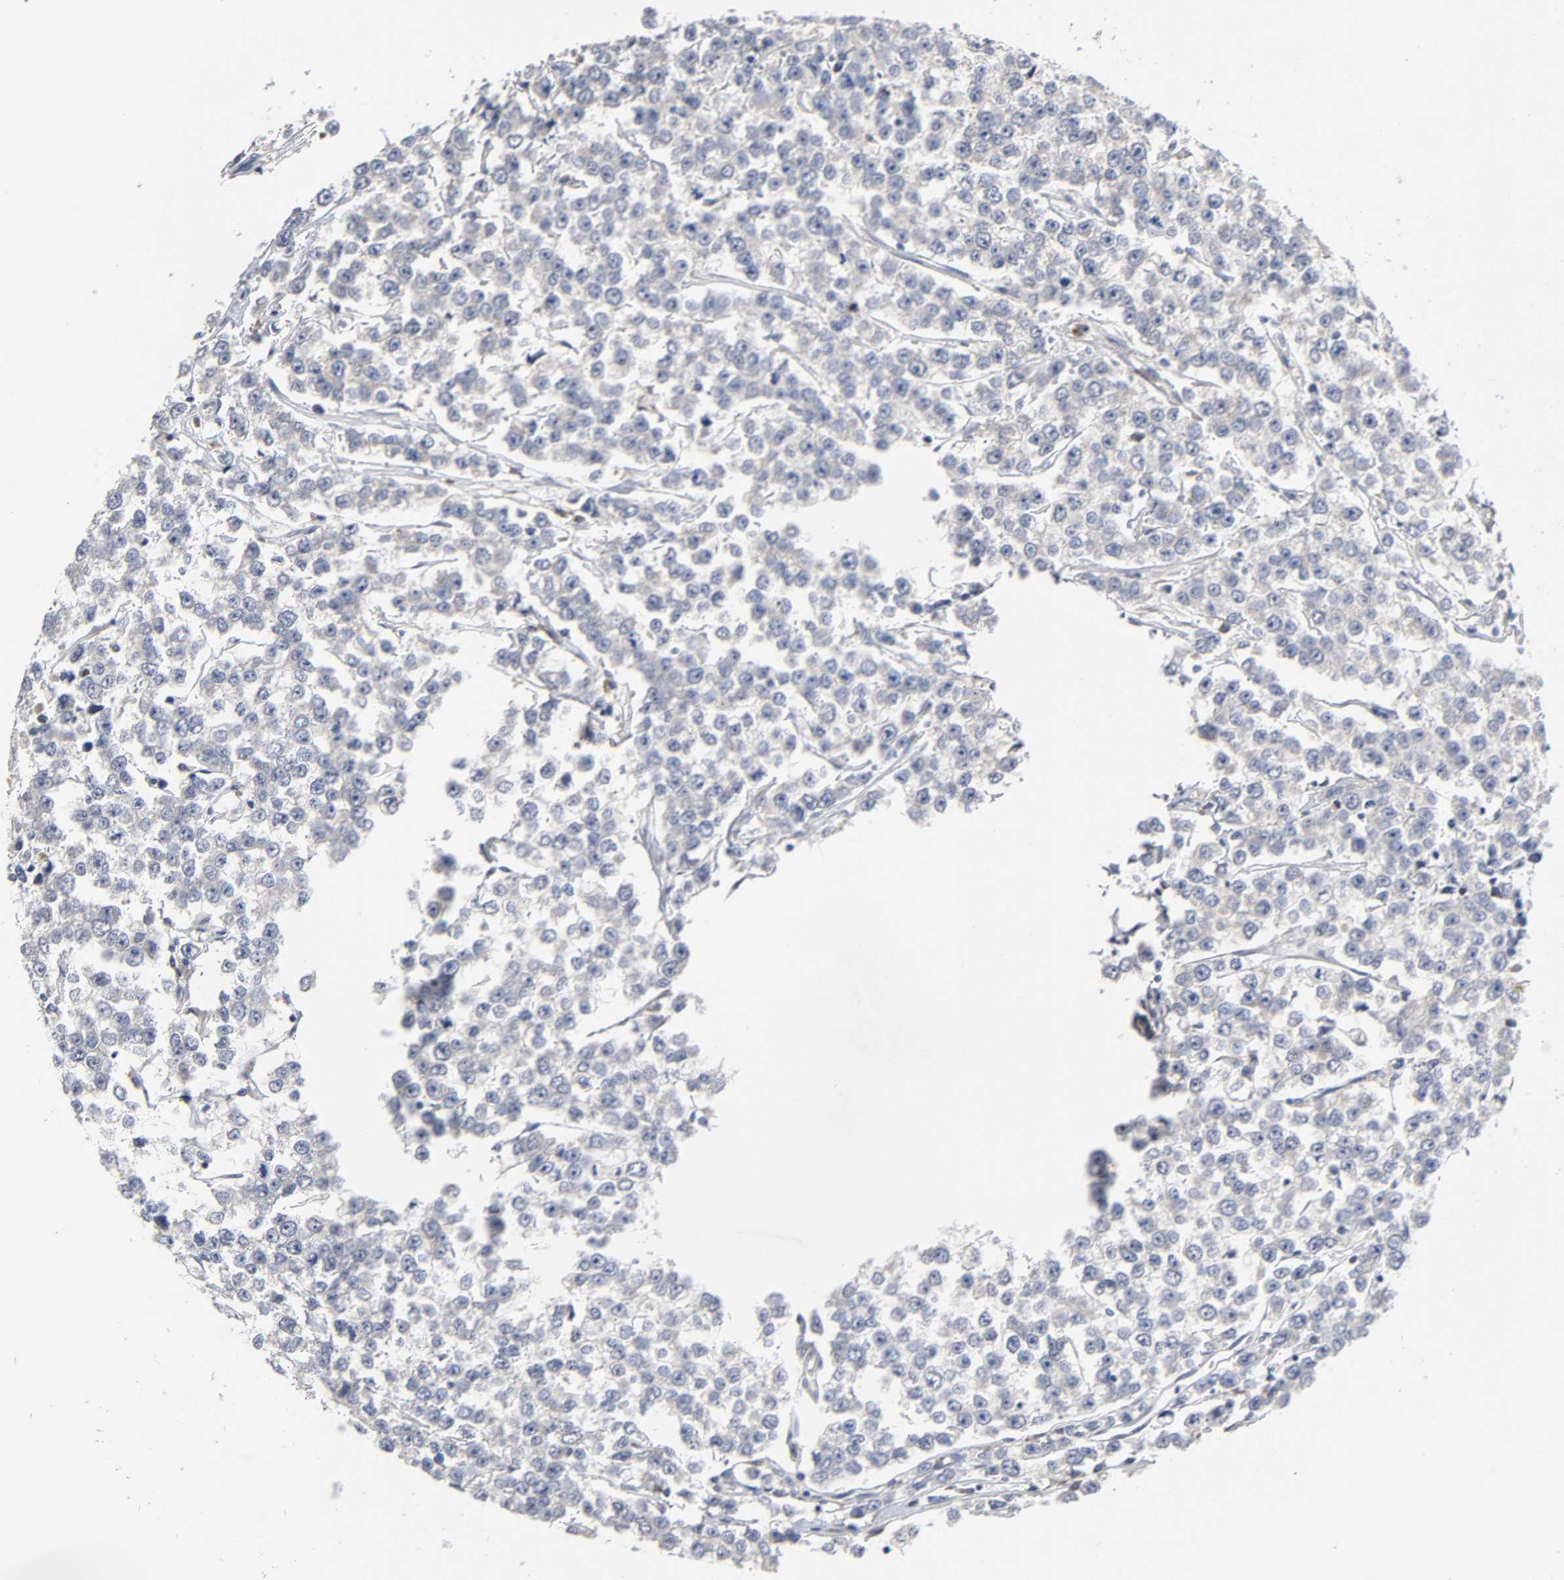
{"staining": {"intensity": "negative", "quantity": "none", "location": "none"}, "tissue": "testis cancer", "cell_type": "Tumor cells", "image_type": "cancer", "snomed": [{"axis": "morphology", "description": "Seminoma, NOS"}, {"axis": "morphology", "description": "Carcinoma, Embryonal, NOS"}, {"axis": "topography", "description": "Testis"}], "caption": "This histopathology image is of embryonal carcinoma (testis) stained with IHC to label a protein in brown with the nuclei are counter-stained blue. There is no staining in tumor cells. Brightfield microscopy of immunohistochemistry stained with DAB (3,3'-diaminobenzidine) (brown) and hematoxylin (blue), captured at high magnification.", "gene": "HDLBP", "patient": {"sex": "male", "age": 52}}